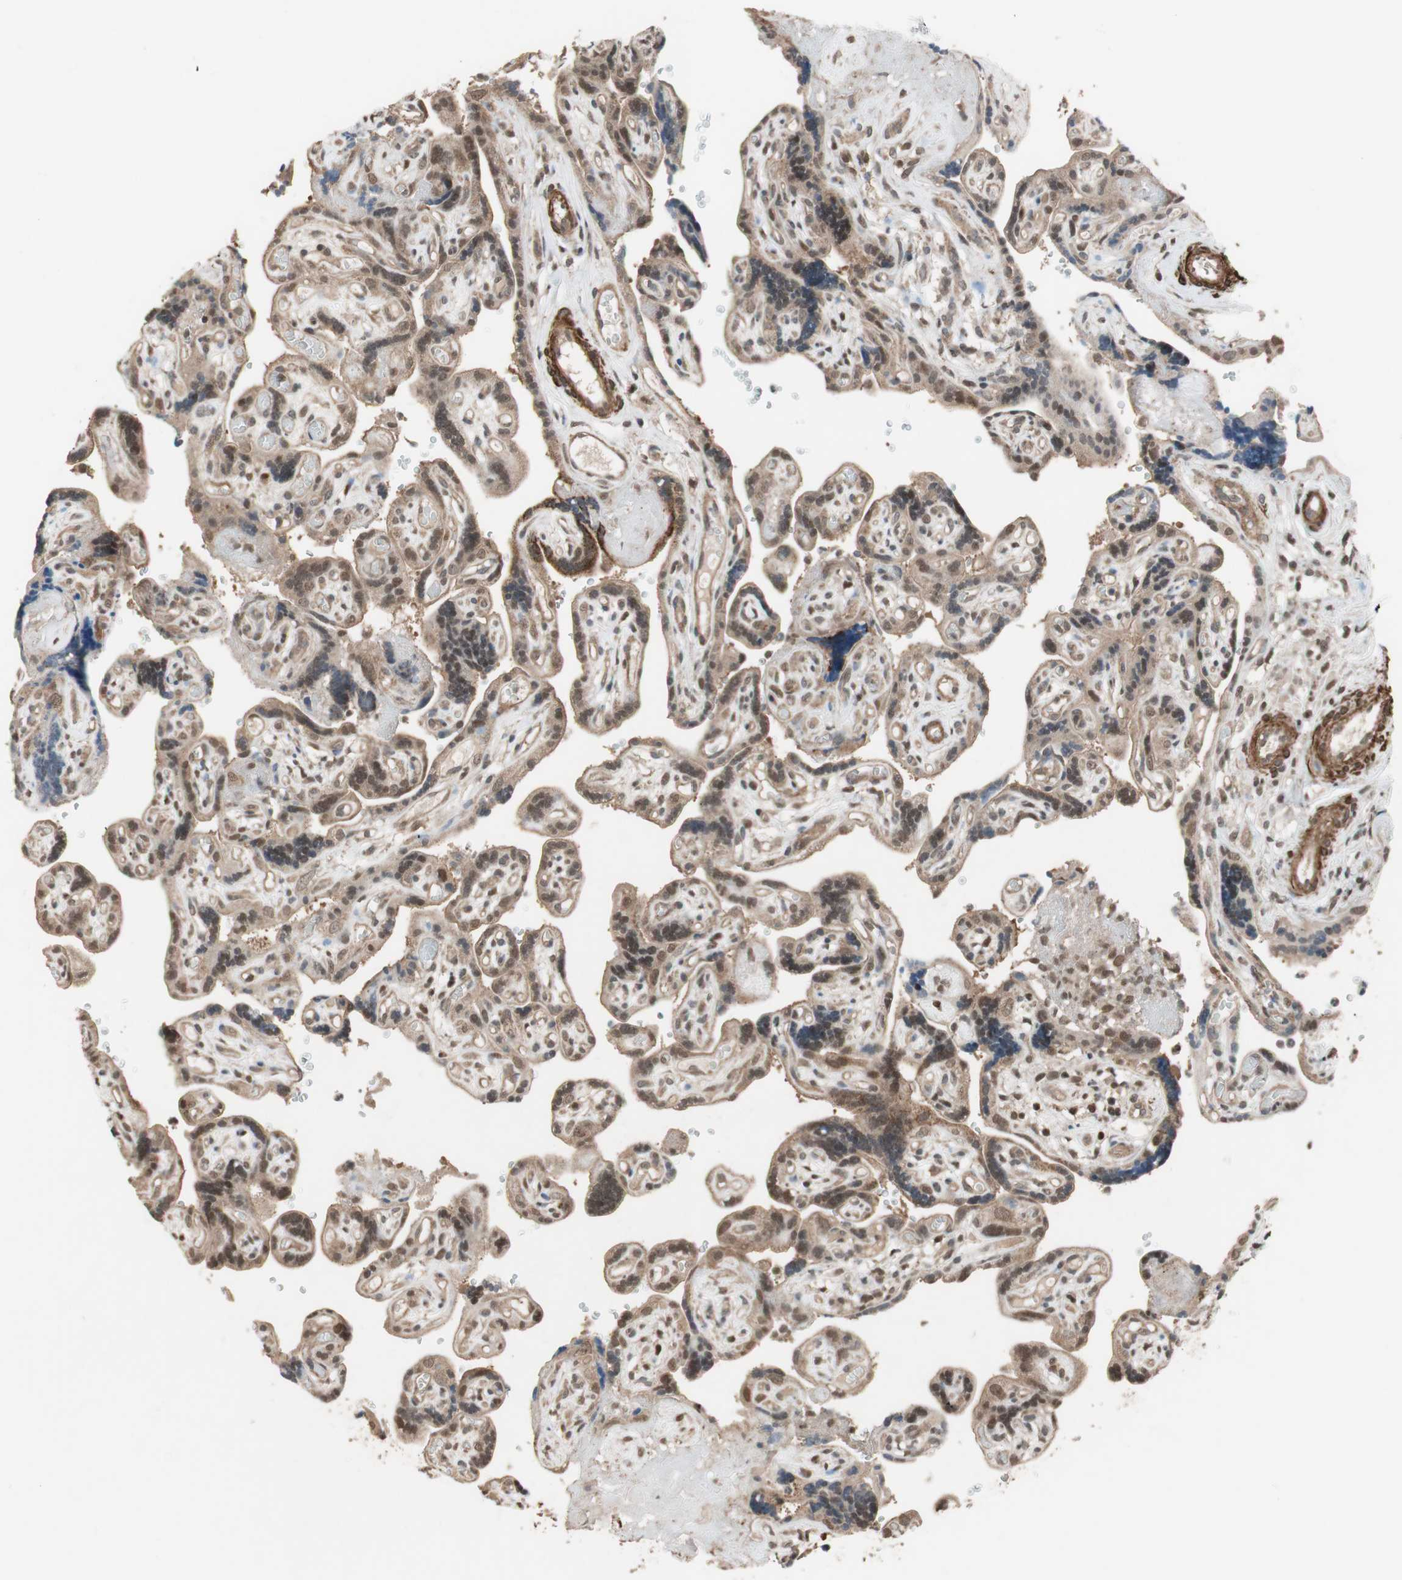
{"staining": {"intensity": "weak", "quantity": ">75%", "location": "cytoplasmic/membranous"}, "tissue": "placenta", "cell_type": "Decidual cells", "image_type": "normal", "snomed": [{"axis": "morphology", "description": "Normal tissue, NOS"}, {"axis": "topography", "description": "Placenta"}], "caption": "This is an image of immunohistochemistry staining of unremarkable placenta, which shows weak expression in the cytoplasmic/membranous of decidual cells.", "gene": "DRAP1", "patient": {"sex": "female", "age": 30}}